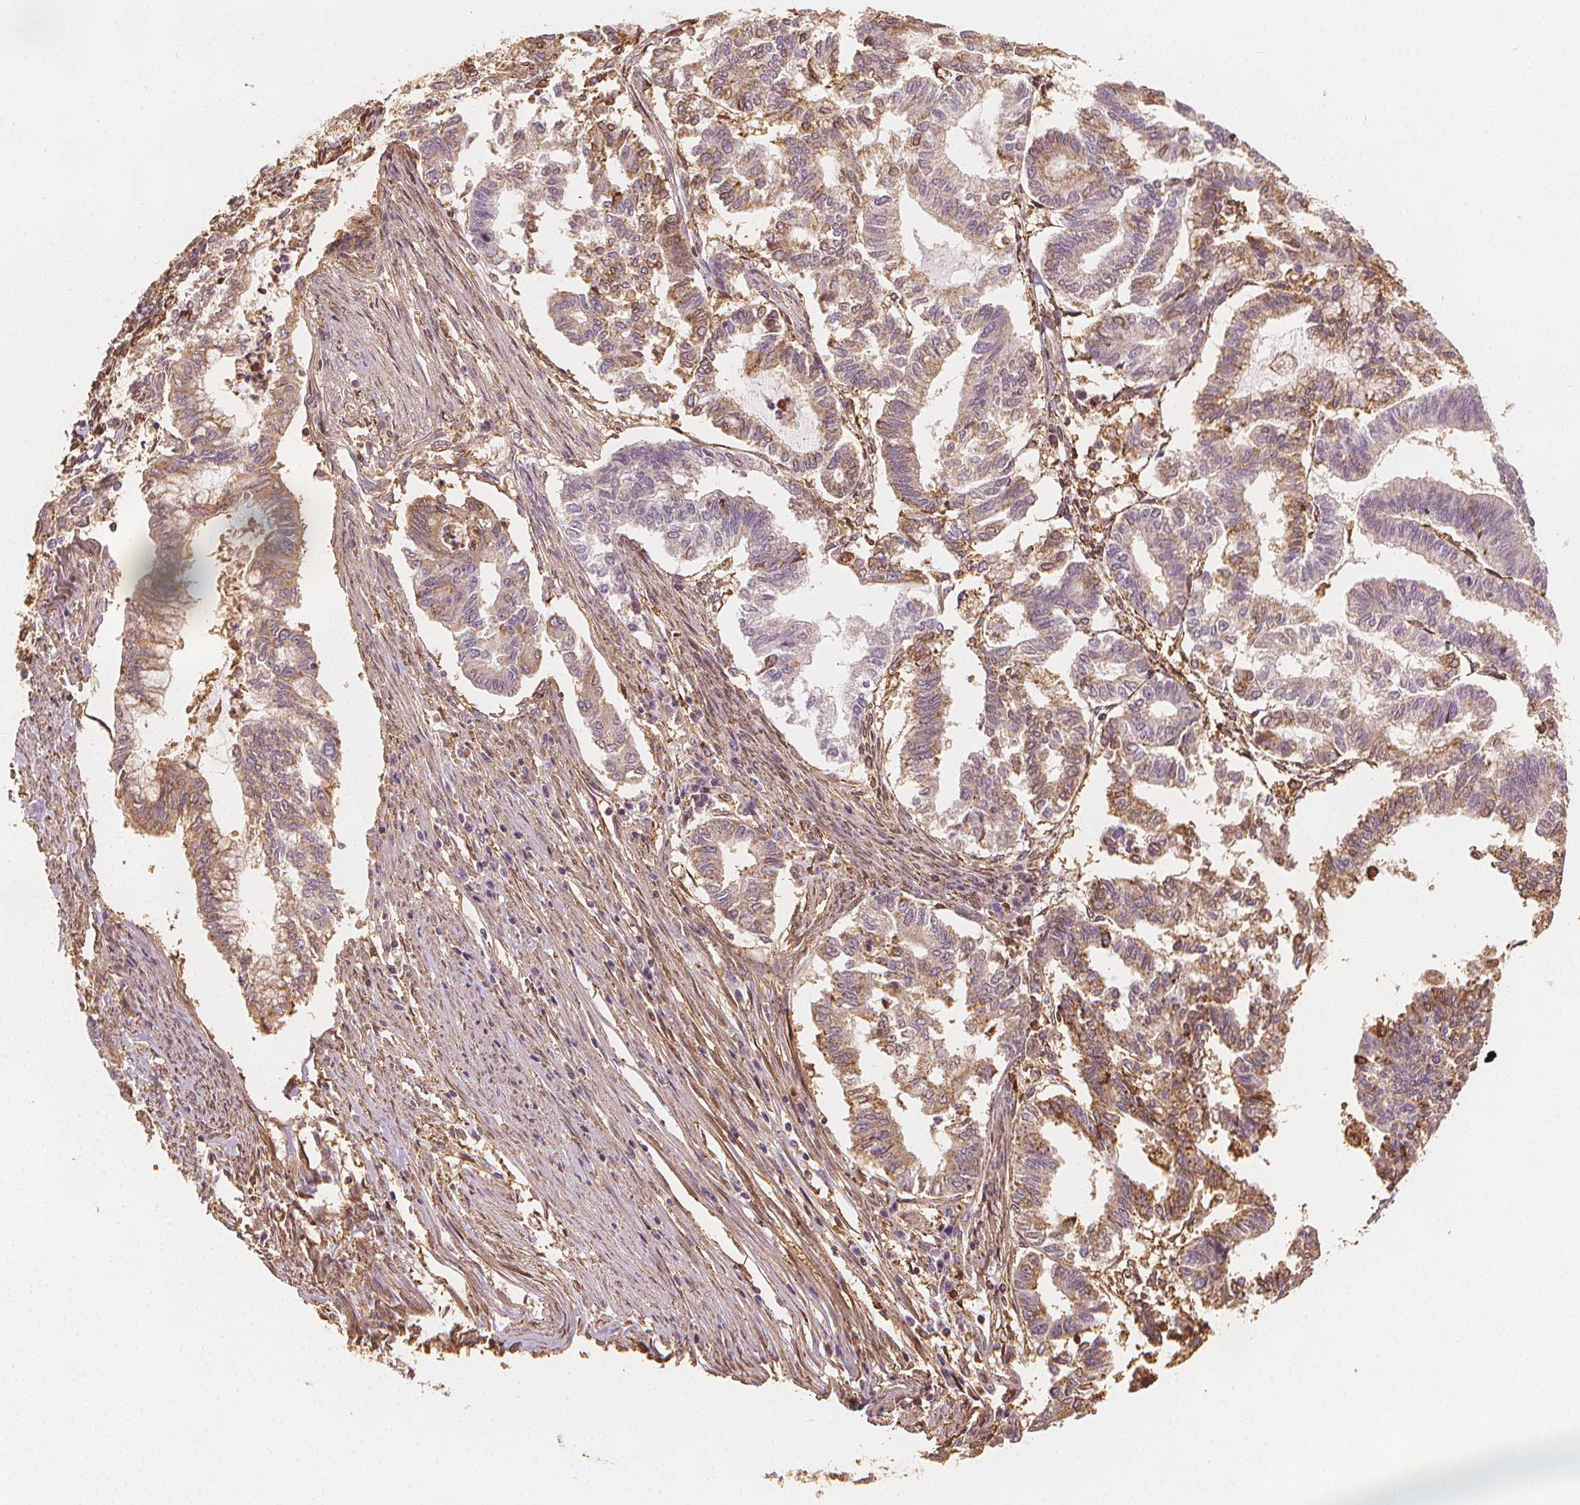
{"staining": {"intensity": "weak", "quantity": "25%-75%", "location": "cytoplasmic/membranous"}, "tissue": "endometrial cancer", "cell_type": "Tumor cells", "image_type": "cancer", "snomed": [{"axis": "morphology", "description": "Adenocarcinoma, NOS"}, {"axis": "topography", "description": "Endometrium"}], "caption": "IHC of human adenocarcinoma (endometrial) exhibits low levels of weak cytoplasmic/membranous positivity in about 25%-75% of tumor cells.", "gene": "ARHGAP26", "patient": {"sex": "female", "age": 79}}